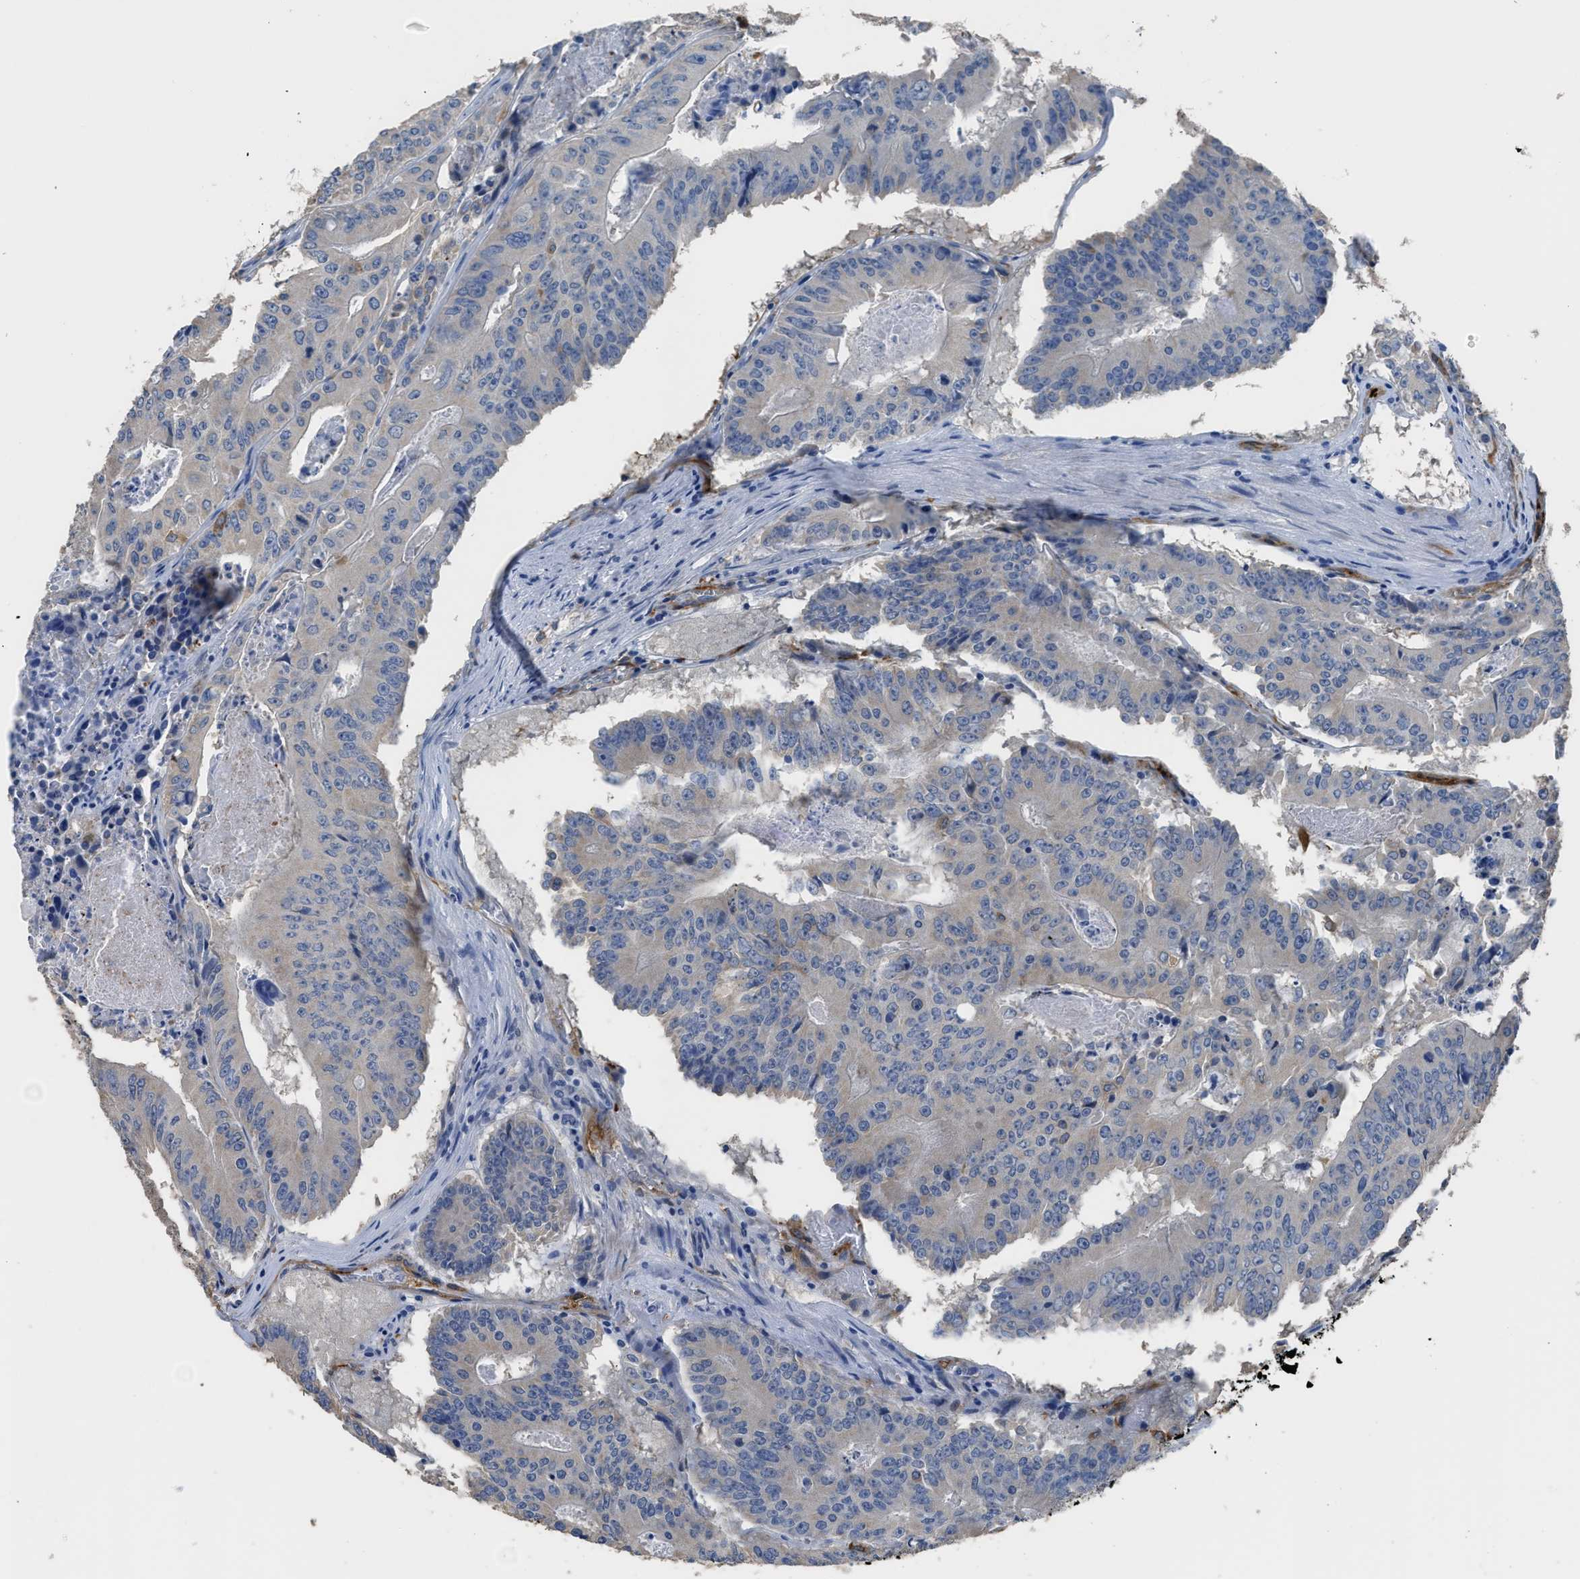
{"staining": {"intensity": "negative", "quantity": "none", "location": "none"}, "tissue": "colorectal cancer", "cell_type": "Tumor cells", "image_type": "cancer", "snomed": [{"axis": "morphology", "description": "Adenocarcinoma, NOS"}, {"axis": "topography", "description": "Colon"}], "caption": "A high-resolution micrograph shows immunohistochemistry staining of adenocarcinoma (colorectal), which reveals no significant staining in tumor cells.", "gene": "ZSWIM5", "patient": {"sex": "male", "age": 87}}